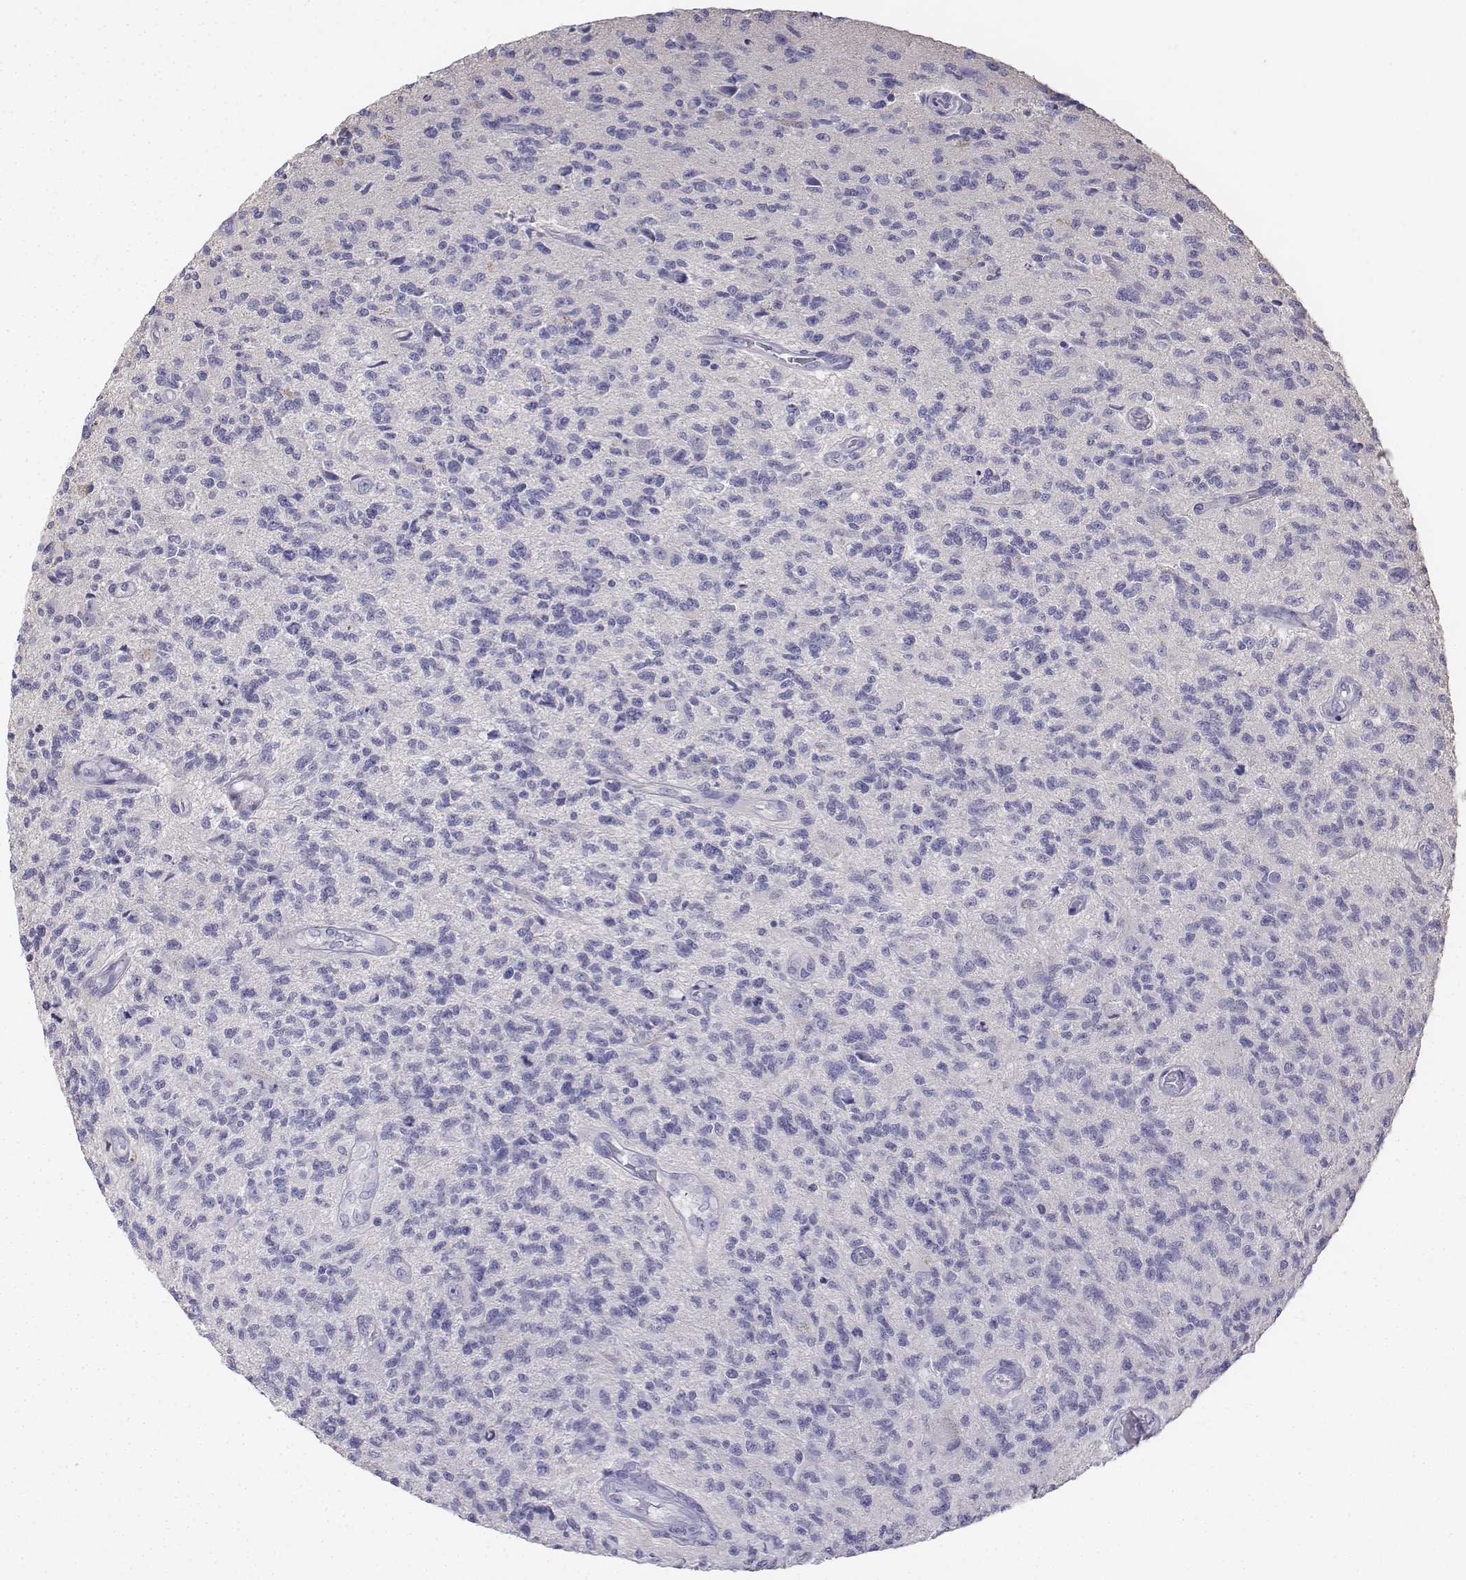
{"staining": {"intensity": "negative", "quantity": "none", "location": "none"}, "tissue": "glioma", "cell_type": "Tumor cells", "image_type": "cancer", "snomed": [{"axis": "morphology", "description": "Glioma, malignant, High grade"}, {"axis": "topography", "description": "Brain"}], "caption": "DAB immunohistochemical staining of high-grade glioma (malignant) displays no significant positivity in tumor cells.", "gene": "LGSN", "patient": {"sex": "male", "age": 56}}